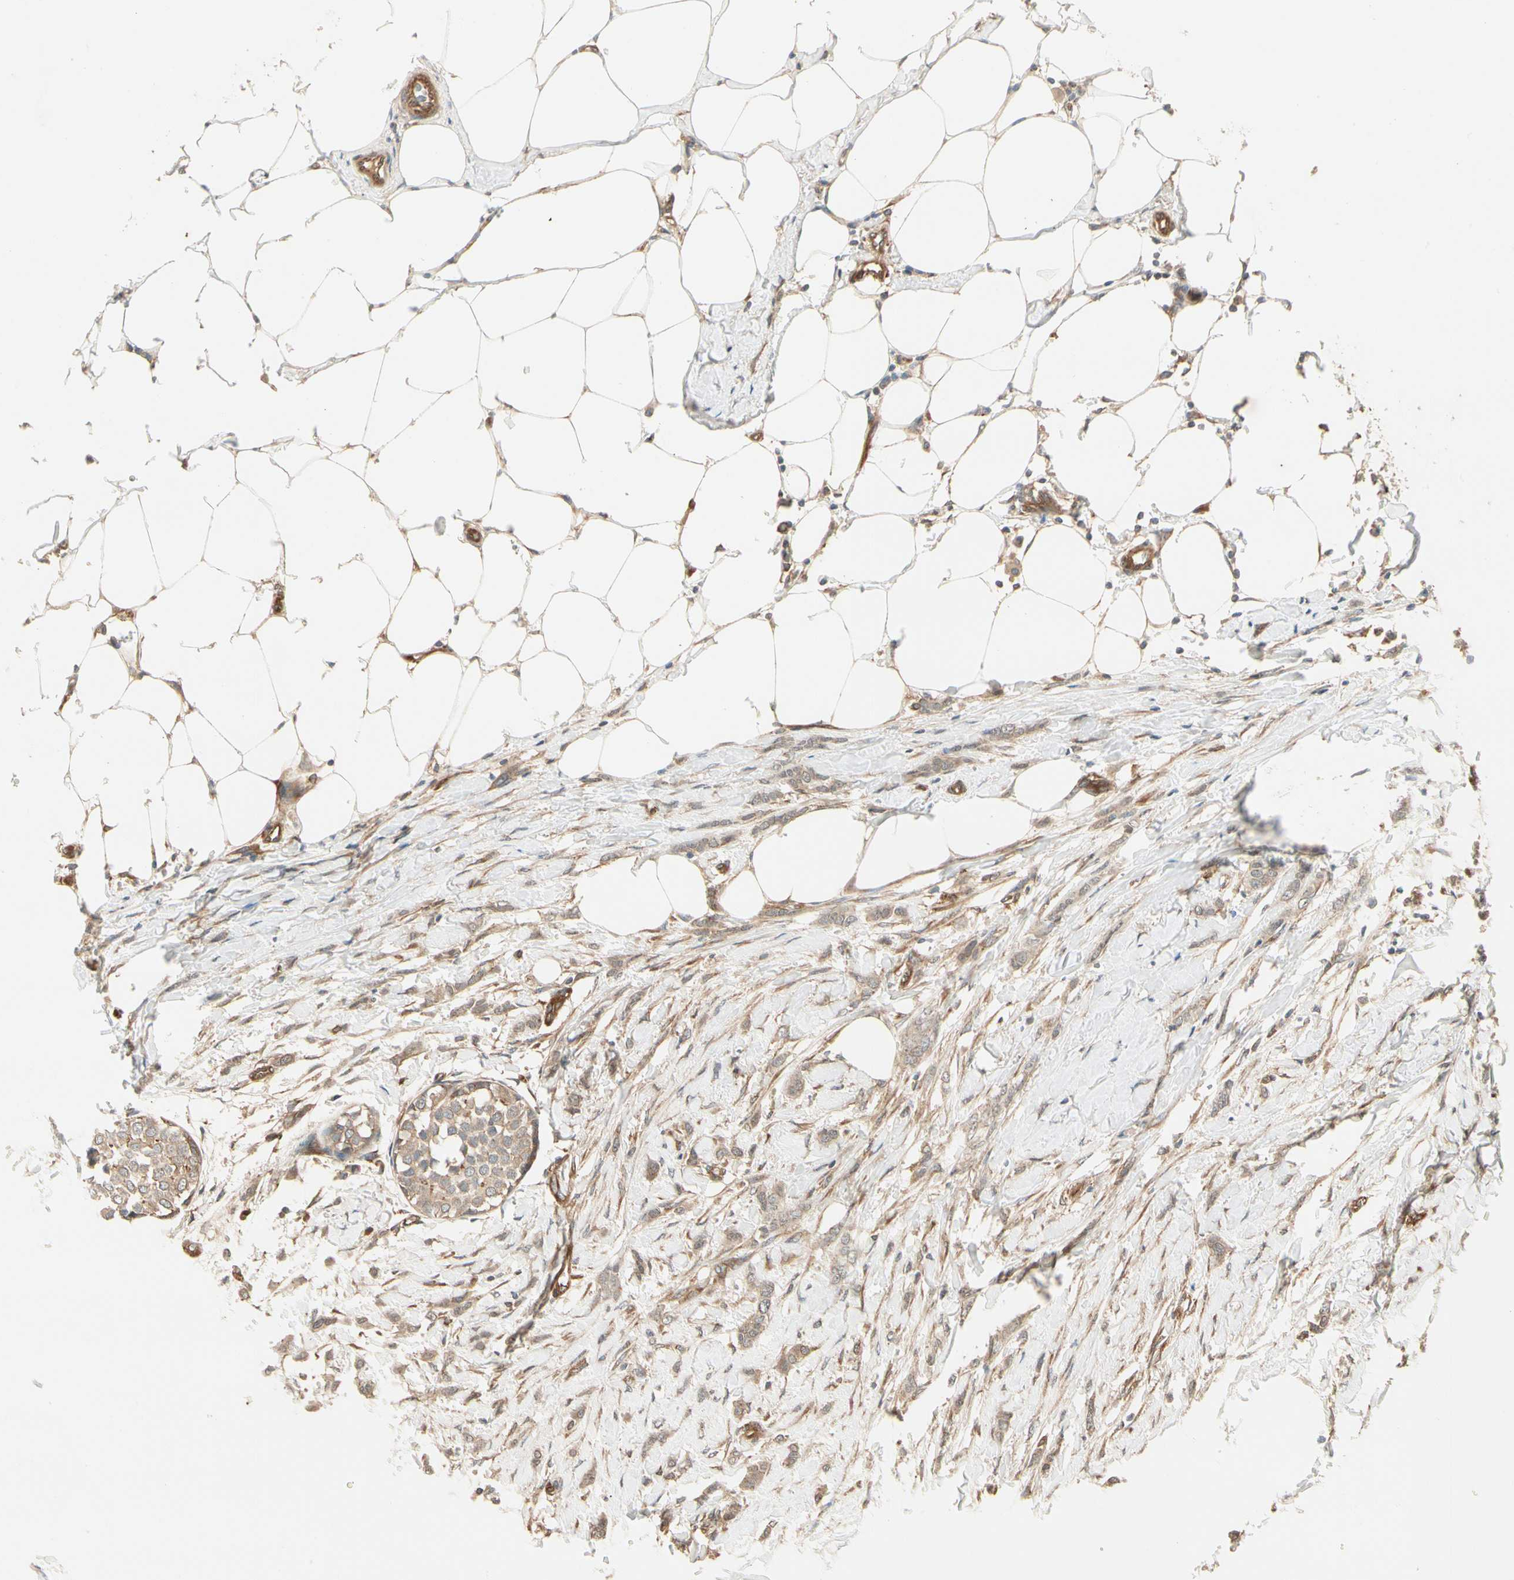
{"staining": {"intensity": "moderate", "quantity": ">75%", "location": "cytoplasmic/membranous"}, "tissue": "breast cancer", "cell_type": "Tumor cells", "image_type": "cancer", "snomed": [{"axis": "morphology", "description": "Lobular carcinoma, in situ"}, {"axis": "morphology", "description": "Lobular carcinoma"}, {"axis": "topography", "description": "Breast"}], "caption": "Human lobular carcinoma in situ (breast) stained with a protein marker displays moderate staining in tumor cells.", "gene": "ROCK2", "patient": {"sex": "female", "age": 41}}